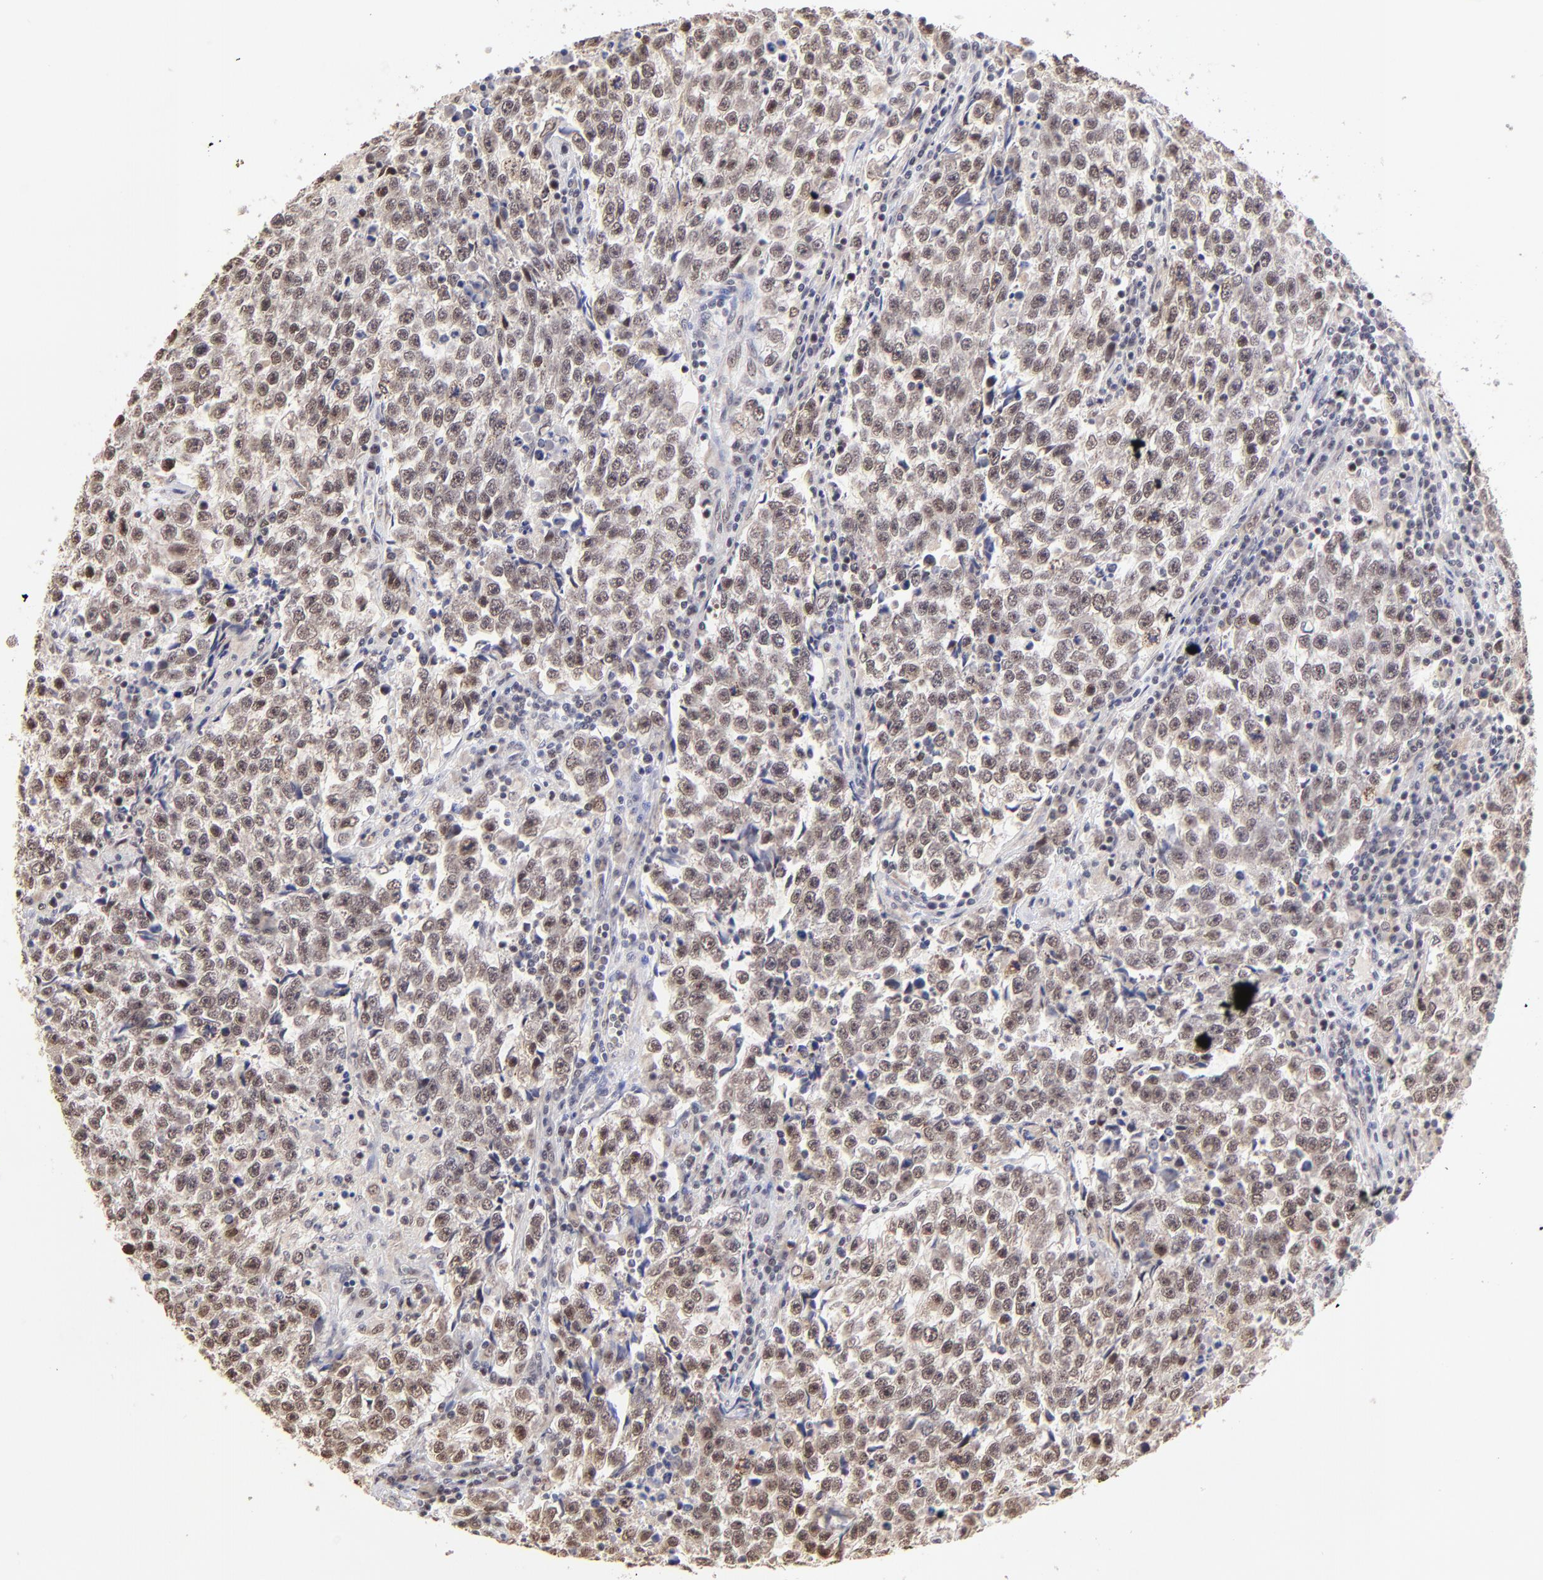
{"staining": {"intensity": "moderate", "quantity": ">75%", "location": "nuclear"}, "tissue": "testis cancer", "cell_type": "Tumor cells", "image_type": "cancer", "snomed": [{"axis": "morphology", "description": "Seminoma, NOS"}, {"axis": "topography", "description": "Testis"}], "caption": "Testis cancer stained for a protein (brown) shows moderate nuclear positive positivity in approximately >75% of tumor cells.", "gene": "ZNF670", "patient": {"sex": "male", "age": 36}}